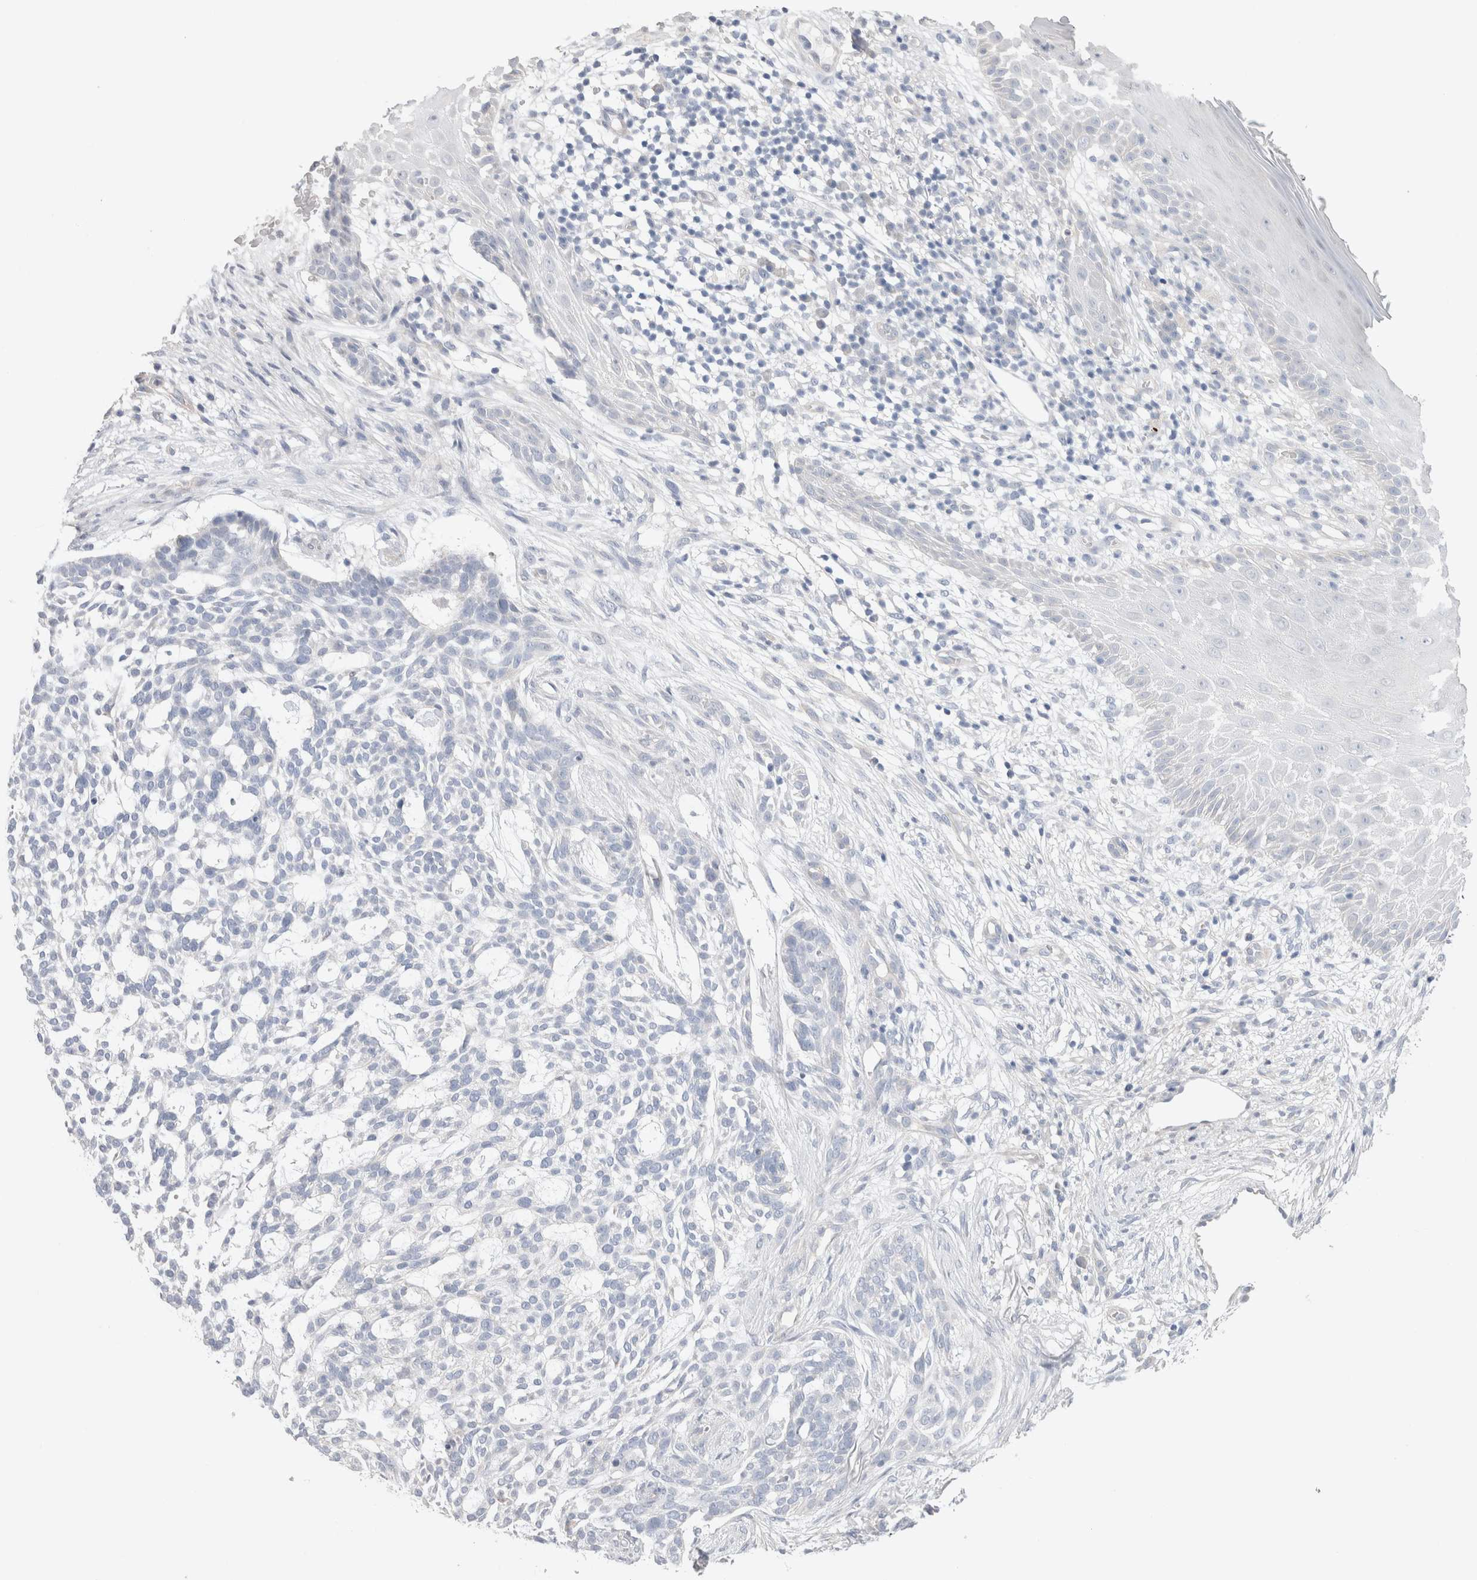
{"staining": {"intensity": "negative", "quantity": "none", "location": "none"}, "tissue": "skin cancer", "cell_type": "Tumor cells", "image_type": "cancer", "snomed": [{"axis": "morphology", "description": "Basal cell carcinoma"}, {"axis": "topography", "description": "Skin"}], "caption": "This is an IHC histopathology image of human skin cancer (basal cell carcinoma). There is no expression in tumor cells.", "gene": "DMD", "patient": {"sex": "female", "age": 64}}